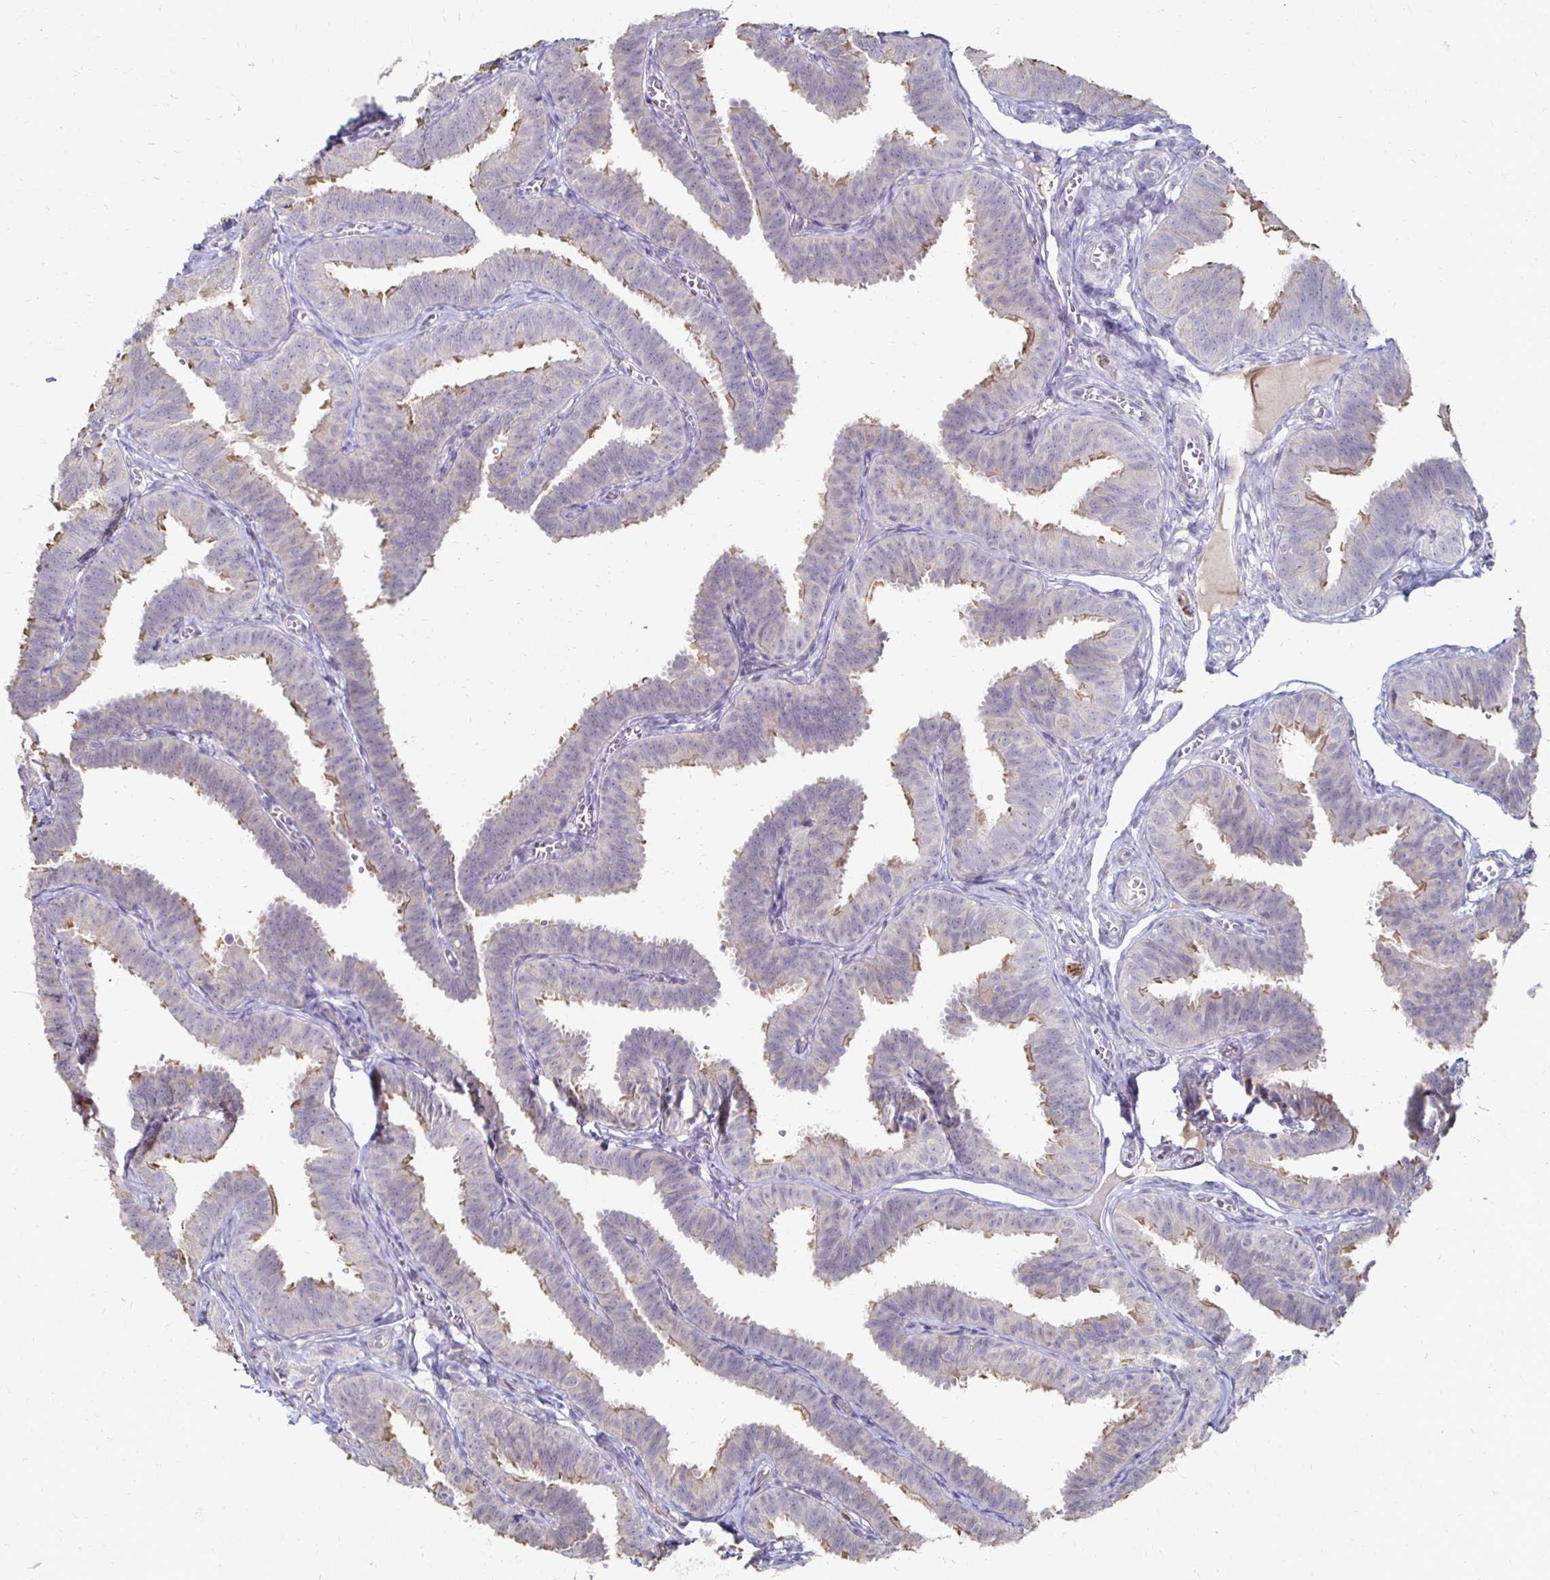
{"staining": {"intensity": "moderate", "quantity": "25%-75%", "location": "cytoplasmic/membranous"}, "tissue": "fallopian tube", "cell_type": "Glandular cells", "image_type": "normal", "snomed": [{"axis": "morphology", "description": "Normal tissue, NOS"}, {"axis": "topography", "description": "Fallopian tube"}], "caption": "An immunohistochemistry histopathology image of unremarkable tissue is shown. Protein staining in brown shows moderate cytoplasmic/membranous positivity in fallopian tube within glandular cells.", "gene": "ZNF727", "patient": {"sex": "female", "age": 25}}